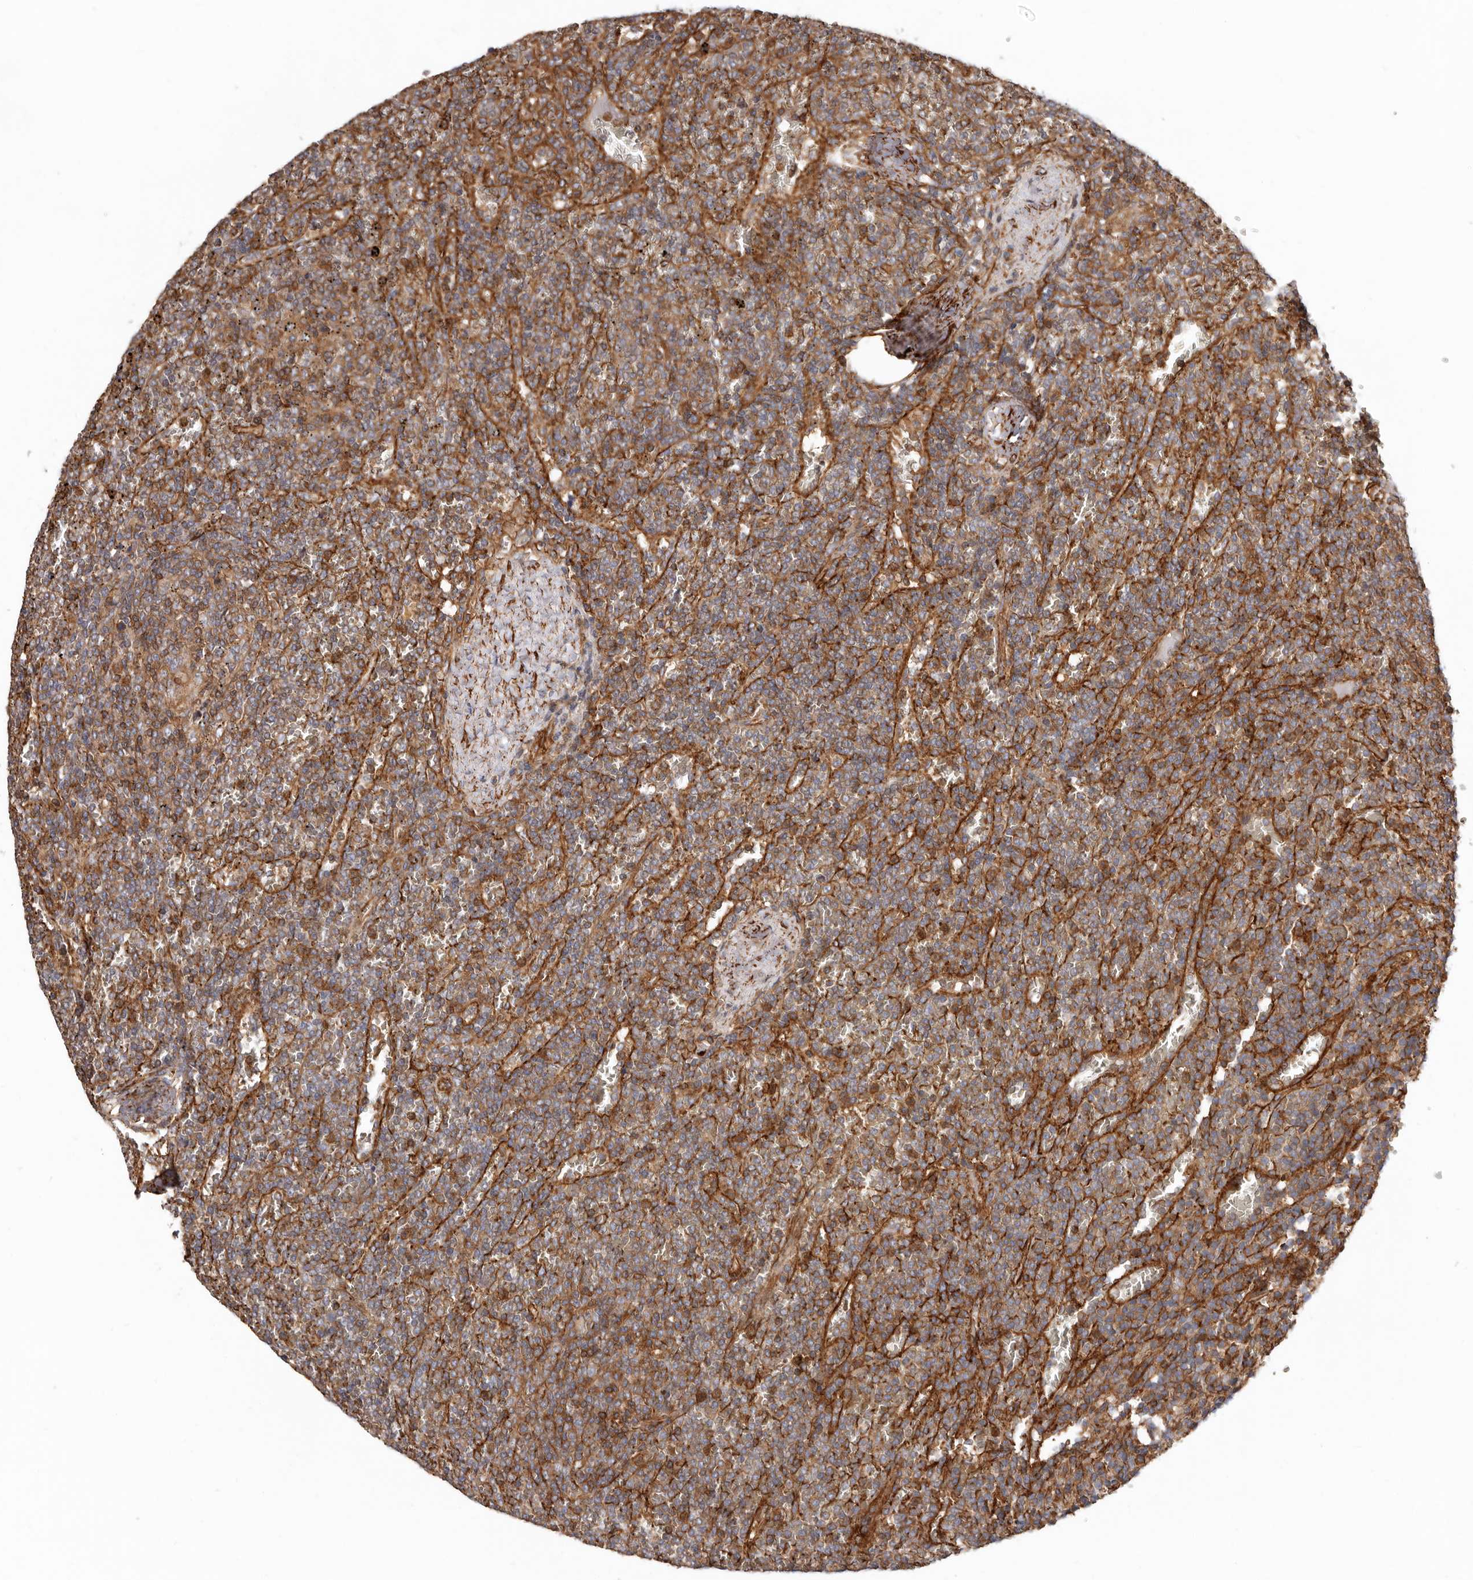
{"staining": {"intensity": "moderate", "quantity": "25%-75%", "location": "cytoplasmic/membranous"}, "tissue": "lymphoma", "cell_type": "Tumor cells", "image_type": "cancer", "snomed": [{"axis": "morphology", "description": "Malignant lymphoma, non-Hodgkin's type, Low grade"}, {"axis": "topography", "description": "Spleen"}], "caption": "Approximately 25%-75% of tumor cells in human low-grade malignant lymphoma, non-Hodgkin's type display moderate cytoplasmic/membranous protein expression as visualized by brown immunohistochemical staining.", "gene": "TMC7", "patient": {"sex": "female", "age": 19}}